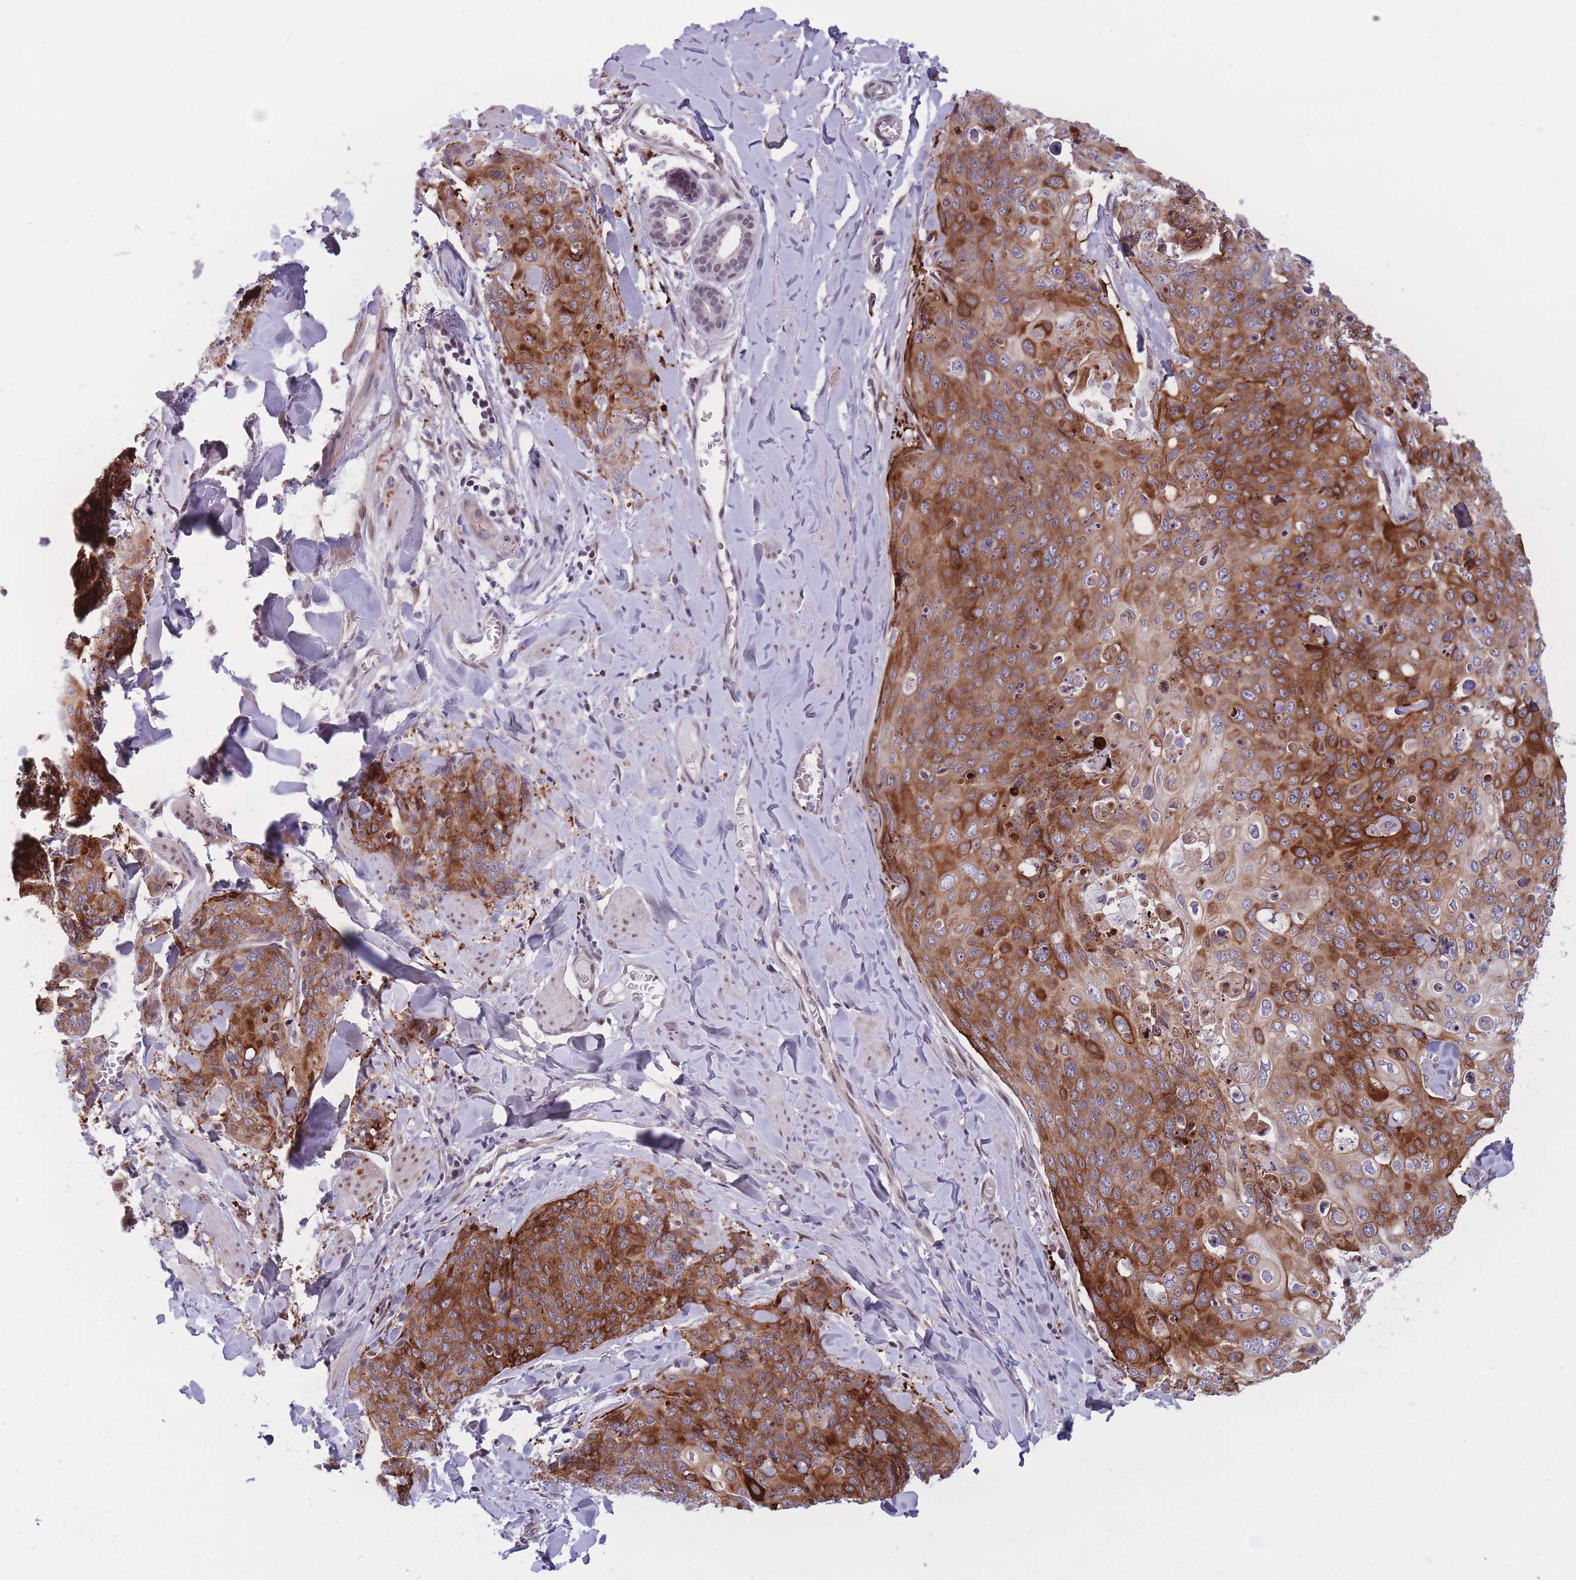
{"staining": {"intensity": "moderate", "quantity": ">75%", "location": "cytoplasmic/membranous"}, "tissue": "skin cancer", "cell_type": "Tumor cells", "image_type": "cancer", "snomed": [{"axis": "morphology", "description": "Squamous cell carcinoma, NOS"}, {"axis": "topography", "description": "Skin"}, {"axis": "topography", "description": "Vulva"}], "caption": "Immunohistochemical staining of human squamous cell carcinoma (skin) demonstrates moderate cytoplasmic/membranous protein staining in about >75% of tumor cells. Using DAB (3,3'-diaminobenzidine) (brown) and hematoxylin (blue) stains, captured at high magnification using brightfield microscopy.", "gene": "BCL9L", "patient": {"sex": "female", "age": 85}}